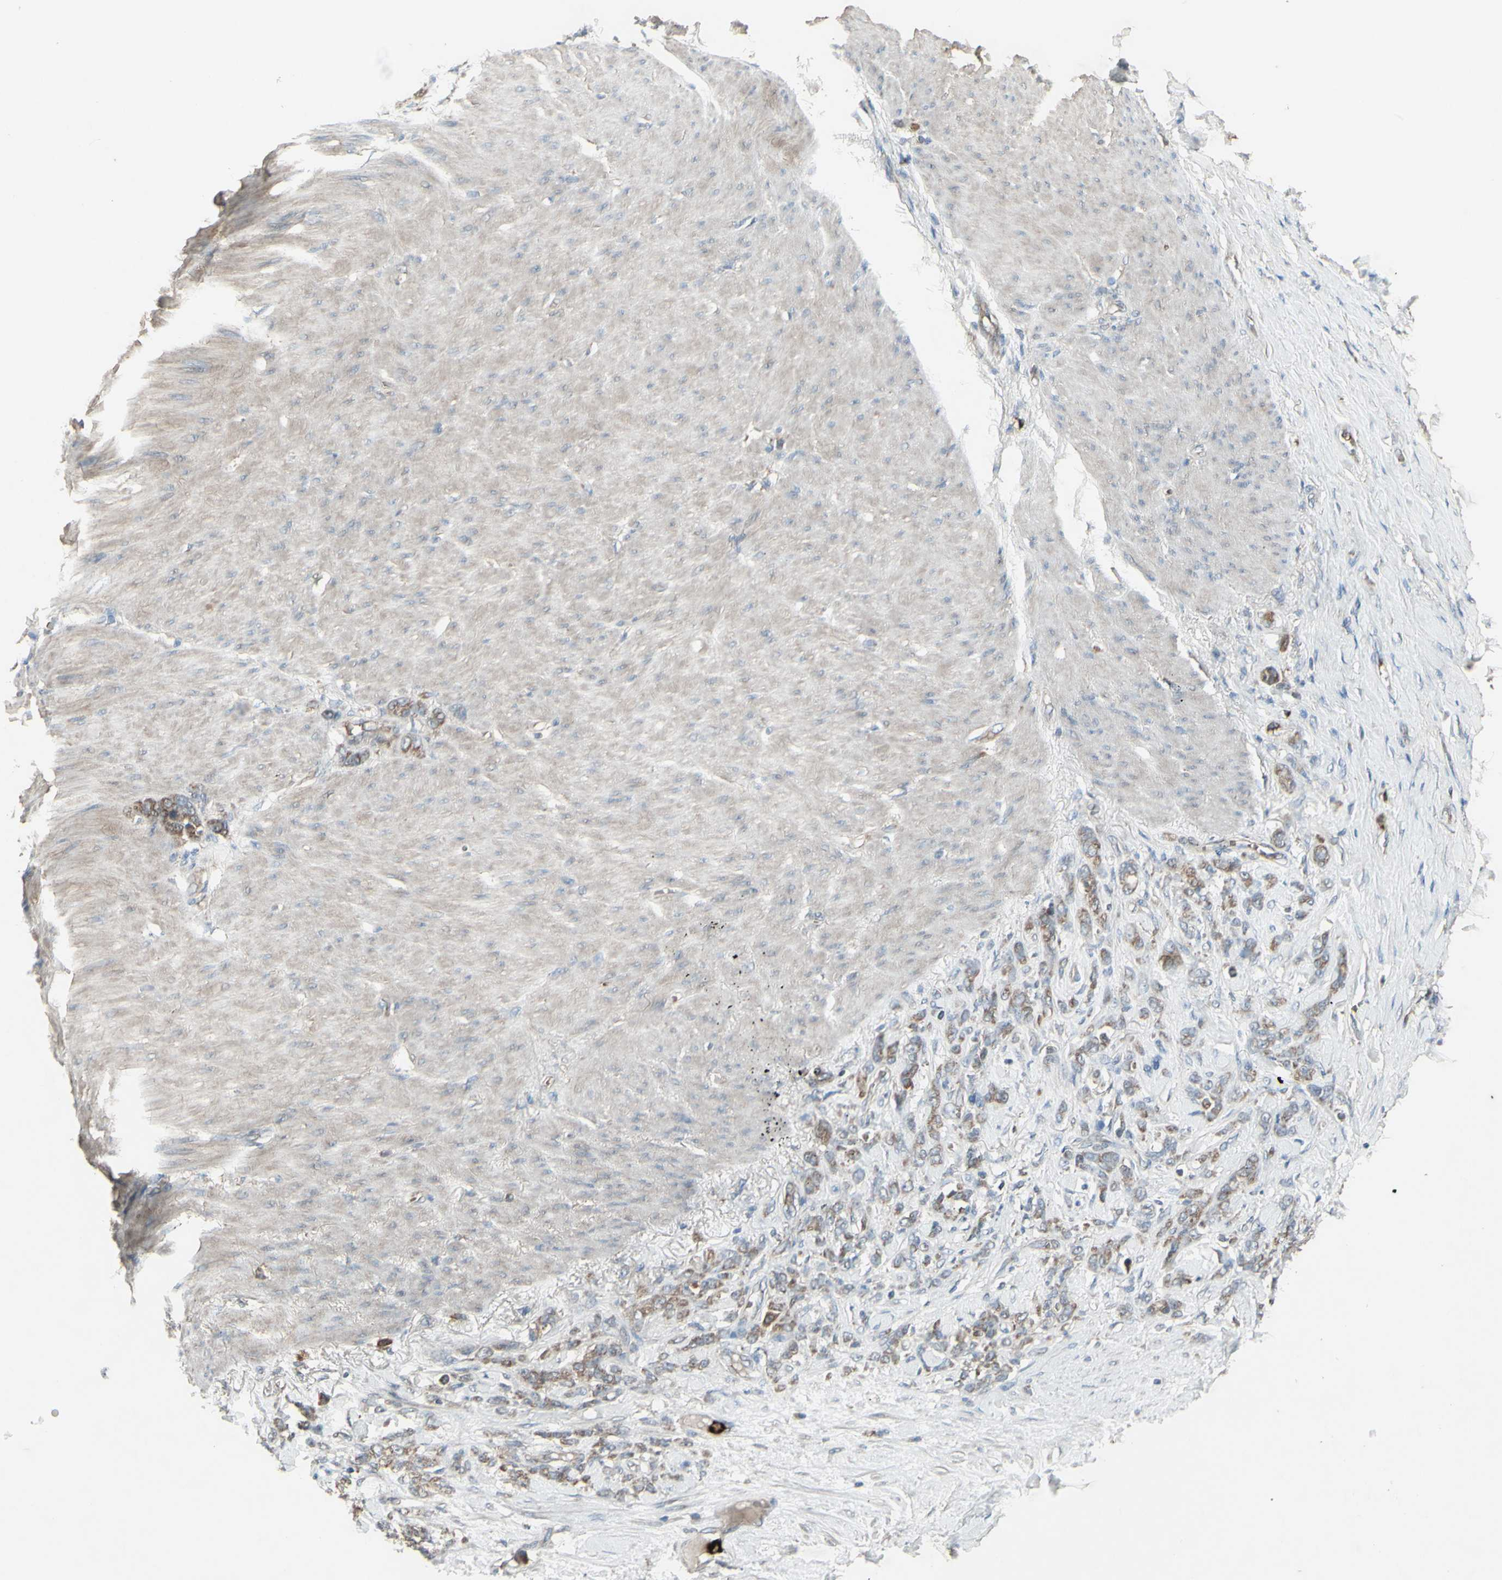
{"staining": {"intensity": "weak", "quantity": ">75%", "location": "cytoplasmic/membranous"}, "tissue": "stomach cancer", "cell_type": "Tumor cells", "image_type": "cancer", "snomed": [{"axis": "morphology", "description": "Adenocarcinoma, NOS"}, {"axis": "topography", "description": "Stomach"}], "caption": "Approximately >75% of tumor cells in human stomach adenocarcinoma exhibit weak cytoplasmic/membranous protein expression as visualized by brown immunohistochemical staining.", "gene": "SHC1", "patient": {"sex": "male", "age": 82}}